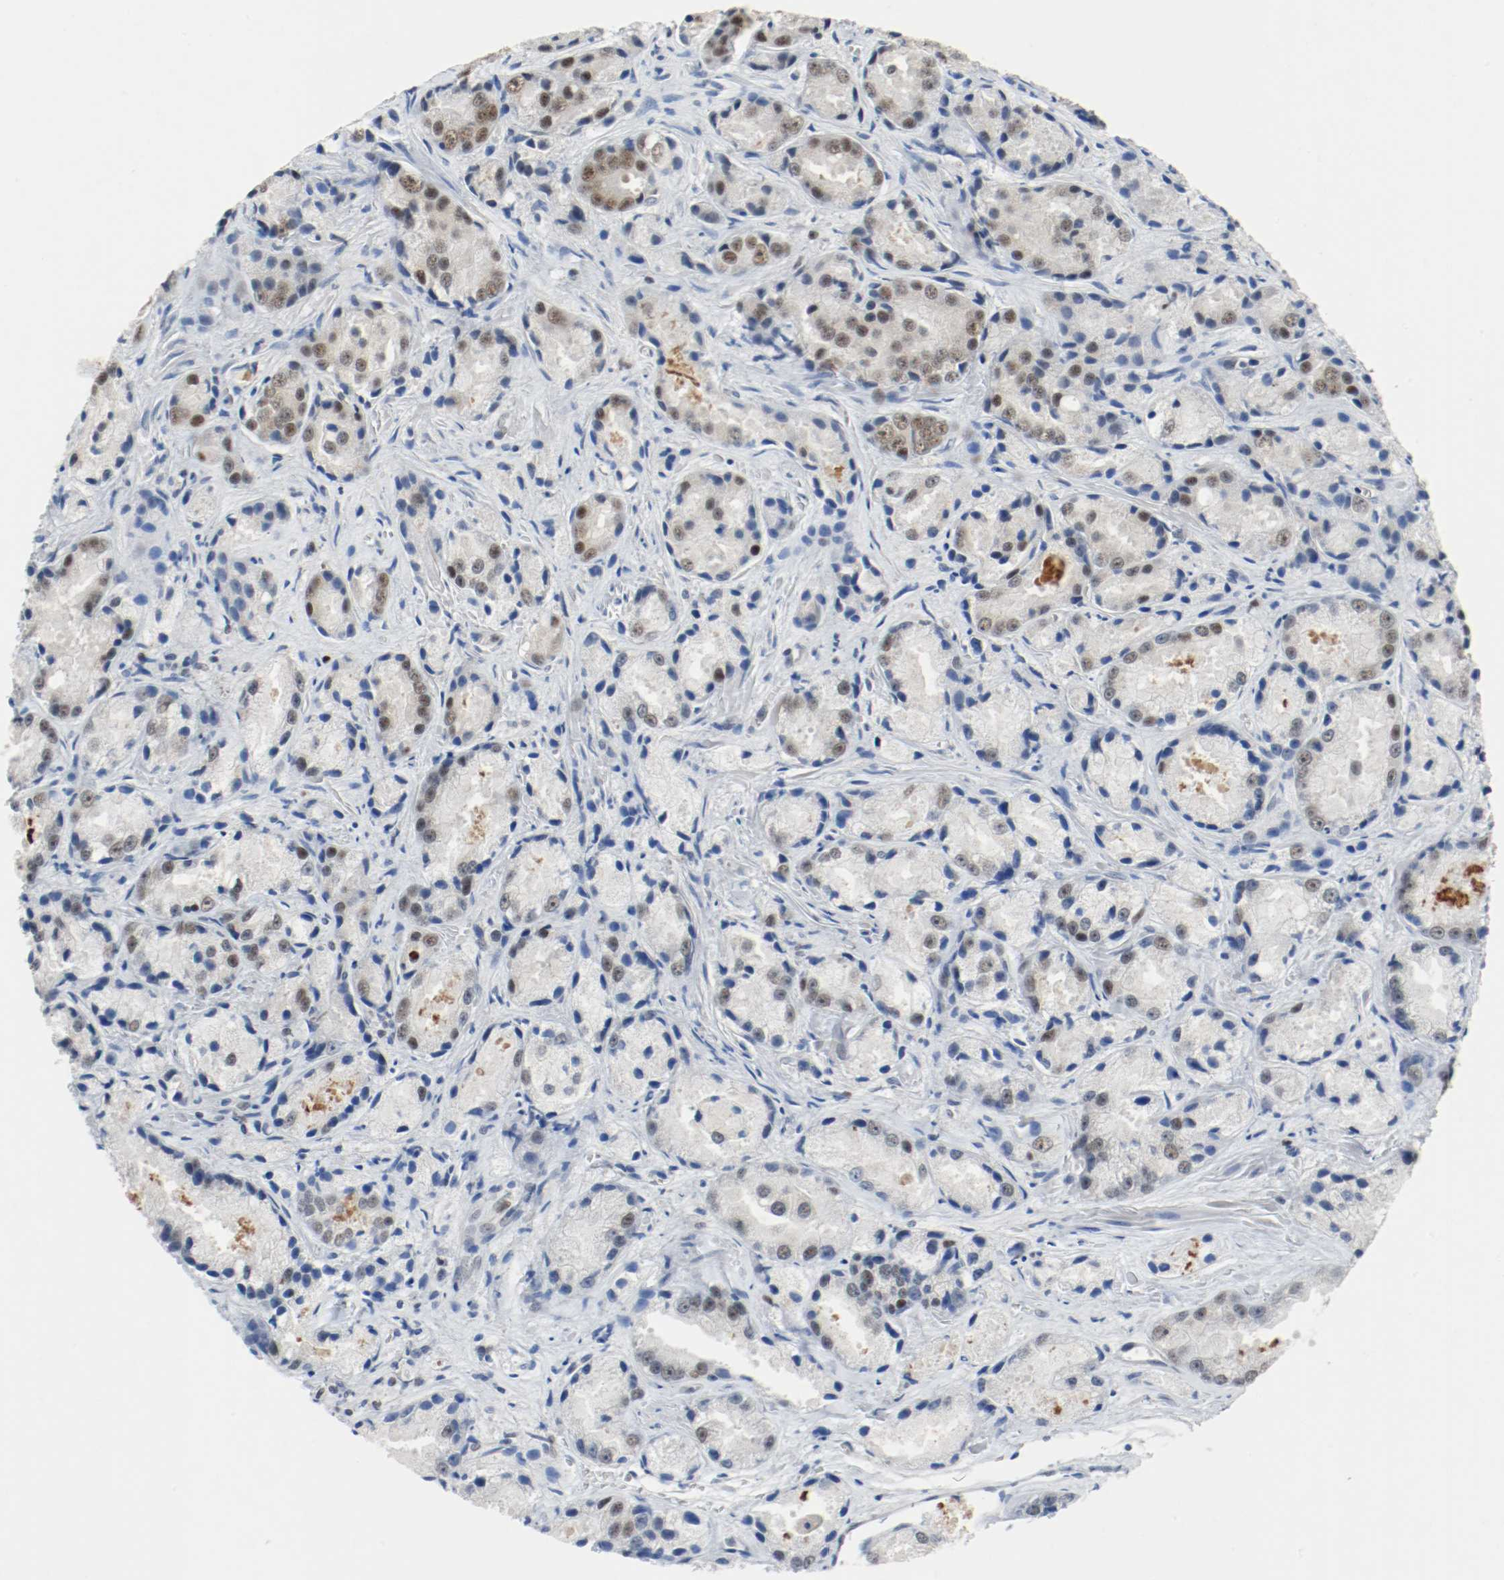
{"staining": {"intensity": "weak", "quantity": "<25%", "location": "nuclear"}, "tissue": "prostate cancer", "cell_type": "Tumor cells", "image_type": "cancer", "snomed": [{"axis": "morphology", "description": "Adenocarcinoma, Low grade"}, {"axis": "topography", "description": "Prostate"}], "caption": "IHC of human prostate cancer shows no expression in tumor cells.", "gene": "ASH1L", "patient": {"sex": "male", "age": 64}}